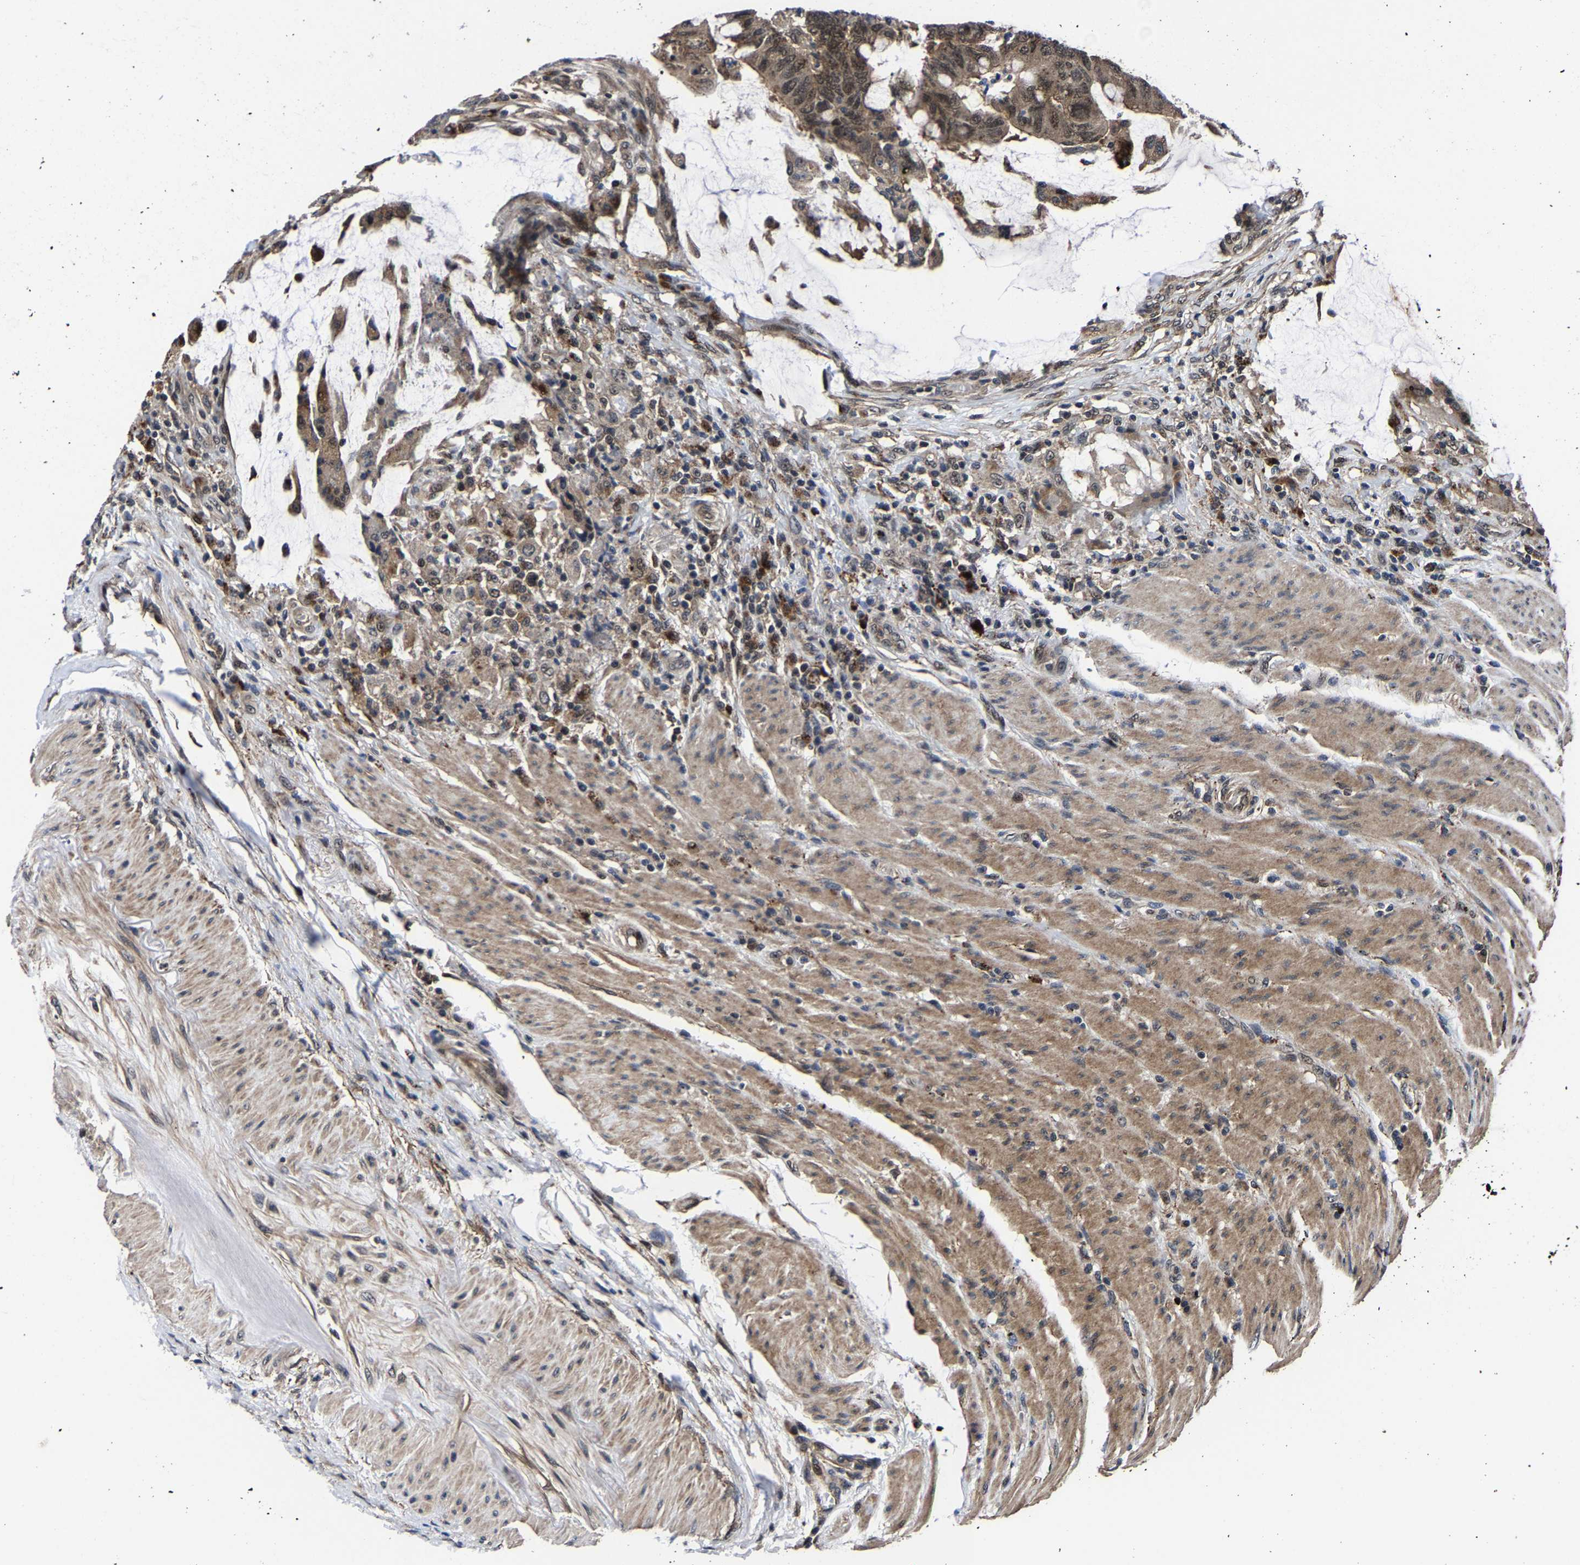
{"staining": {"intensity": "weak", "quantity": "25%-75%", "location": "cytoplasmic/membranous,nuclear"}, "tissue": "colorectal cancer", "cell_type": "Tumor cells", "image_type": "cancer", "snomed": [{"axis": "morphology", "description": "Normal tissue, NOS"}, {"axis": "morphology", "description": "Adenocarcinoma, NOS"}, {"axis": "topography", "description": "Rectum"}, {"axis": "topography", "description": "Peripheral nerve tissue"}], "caption": "Immunohistochemistry image of human colorectal cancer stained for a protein (brown), which displays low levels of weak cytoplasmic/membranous and nuclear staining in approximately 25%-75% of tumor cells.", "gene": "ZCCHC7", "patient": {"sex": "male", "age": 92}}